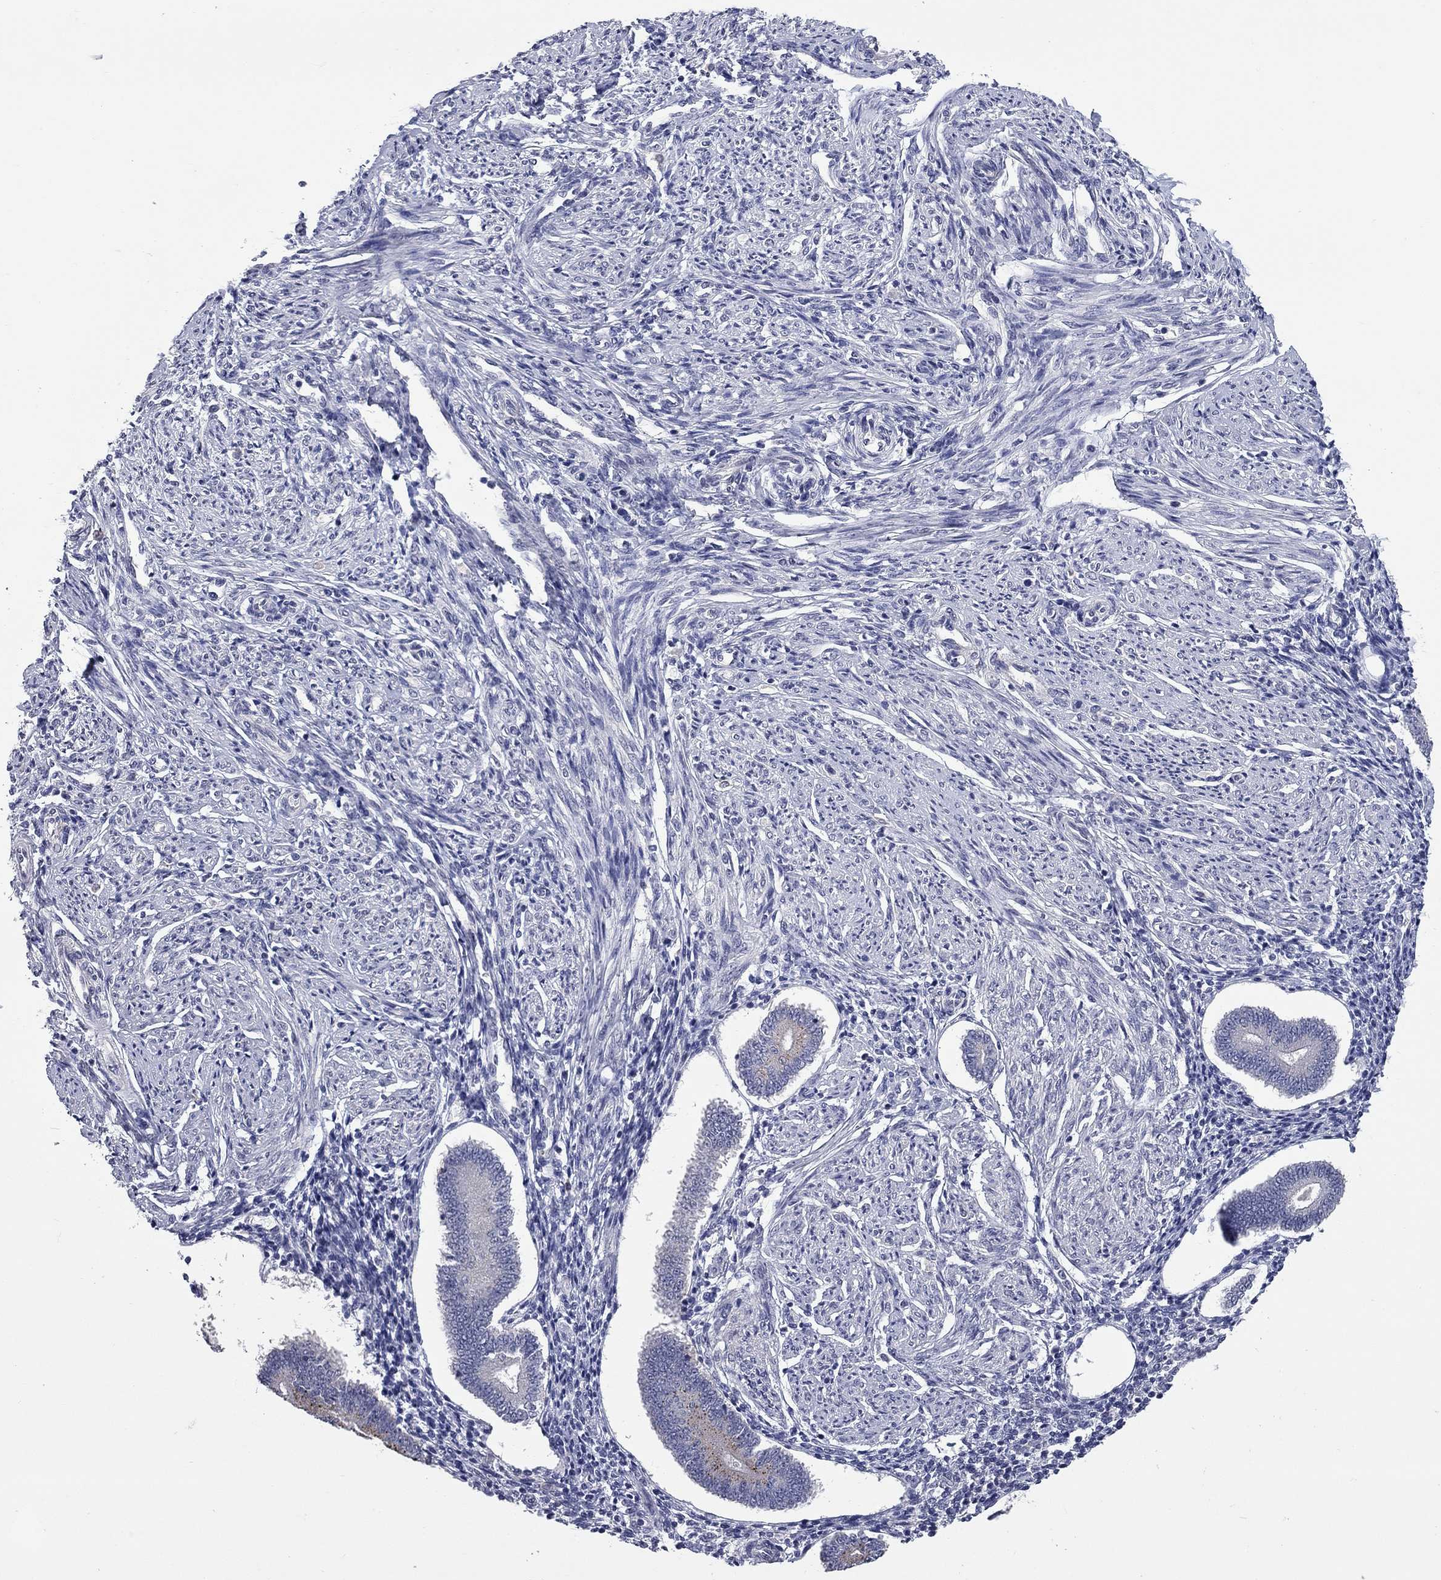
{"staining": {"intensity": "negative", "quantity": "none", "location": "none"}, "tissue": "endometrium", "cell_type": "Cells in endometrial stroma", "image_type": "normal", "snomed": [{"axis": "morphology", "description": "Normal tissue, NOS"}, {"axis": "topography", "description": "Endometrium"}], "caption": "A photomicrograph of endometrium stained for a protein reveals no brown staining in cells in endometrial stroma. (Stains: DAB immunohistochemistry with hematoxylin counter stain, Microscopy: brightfield microscopy at high magnification).", "gene": "SHOC2", "patient": {"sex": "female", "age": 40}}